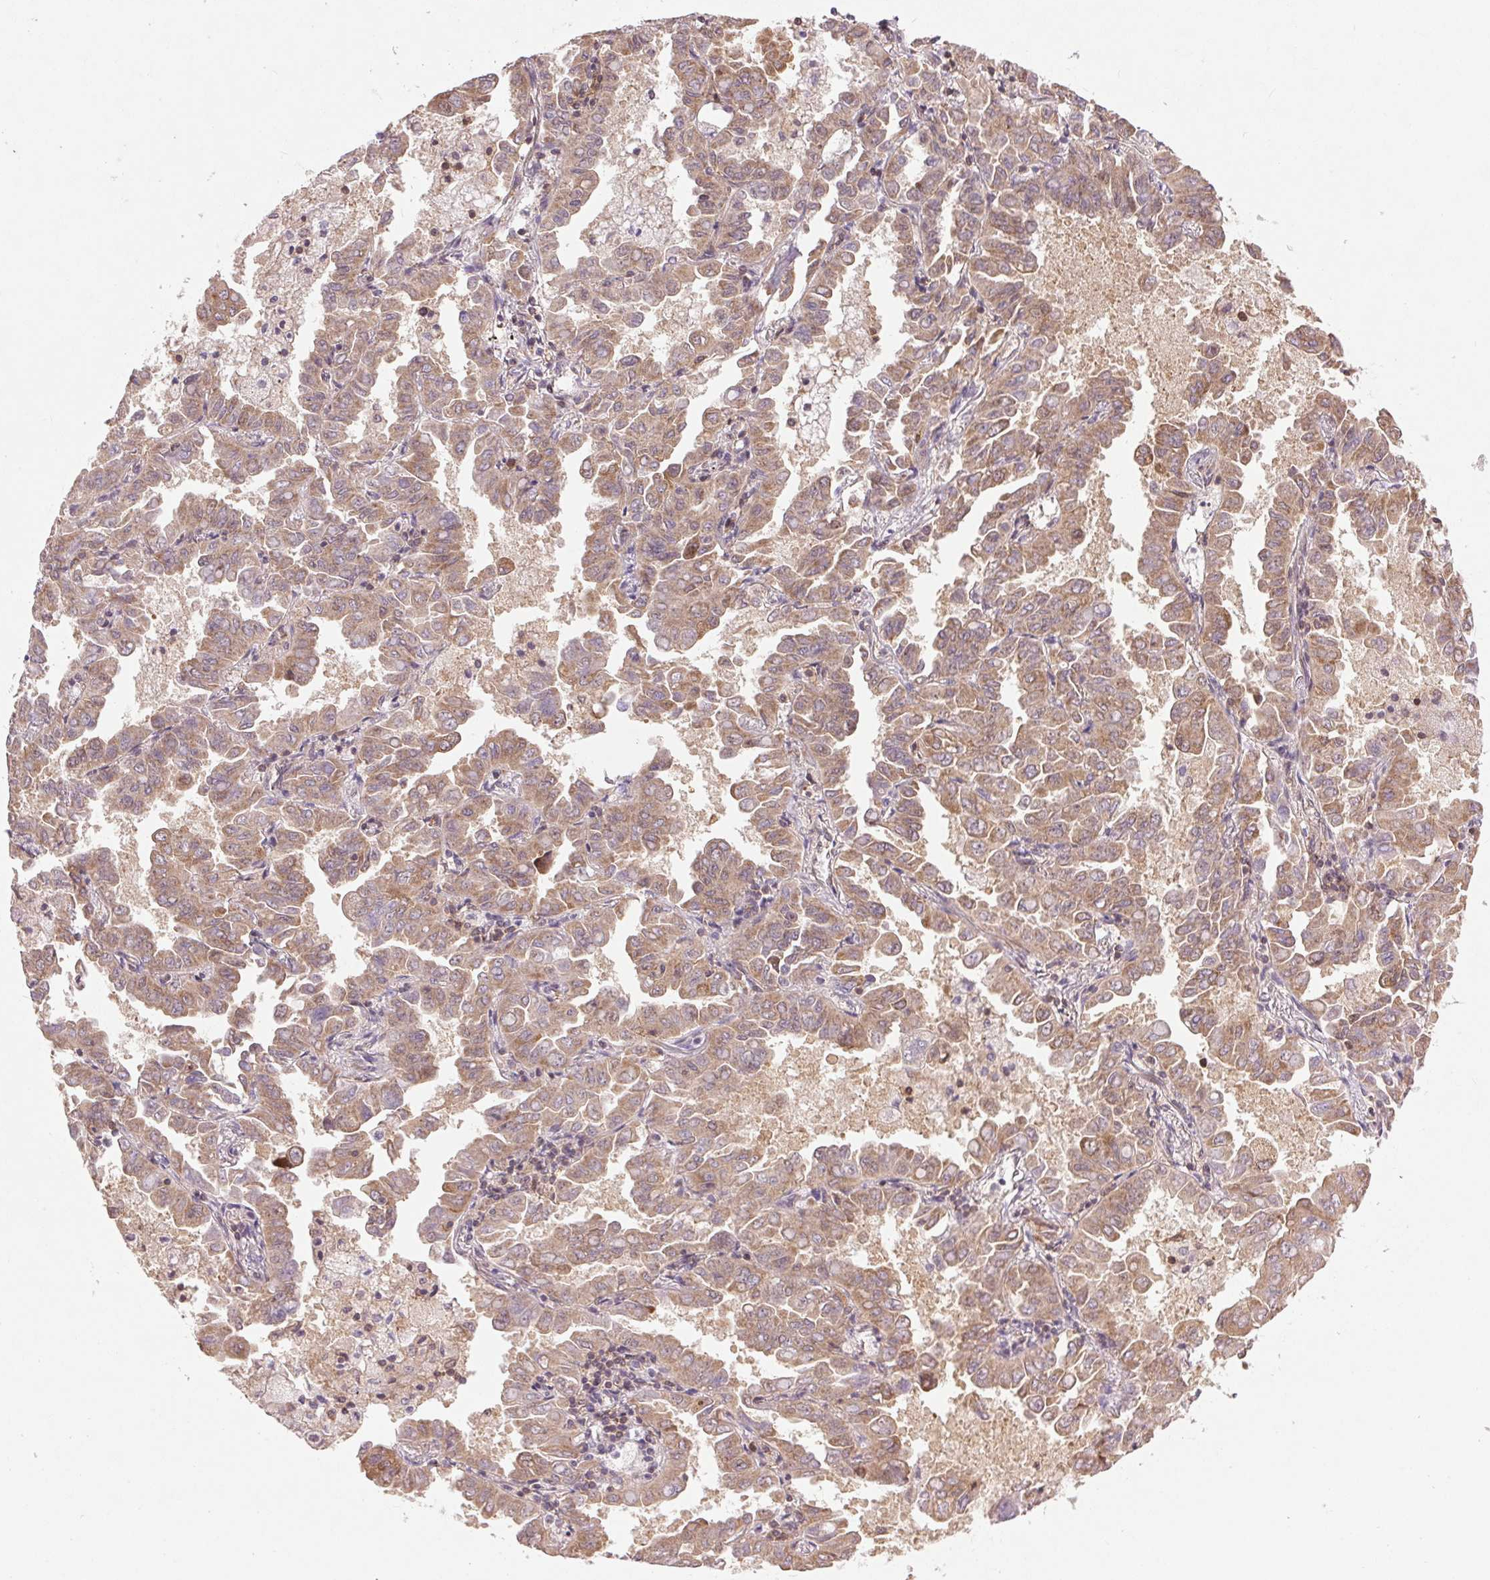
{"staining": {"intensity": "moderate", "quantity": ">75%", "location": "cytoplasmic/membranous"}, "tissue": "lung cancer", "cell_type": "Tumor cells", "image_type": "cancer", "snomed": [{"axis": "morphology", "description": "Adenocarcinoma, NOS"}, {"axis": "topography", "description": "Lung"}], "caption": "Brown immunohistochemical staining in human lung adenocarcinoma shows moderate cytoplasmic/membranous positivity in about >75% of tumor cells.", "gene": "BTF3L4", "patient": {"sex": "male", "age": 64}}